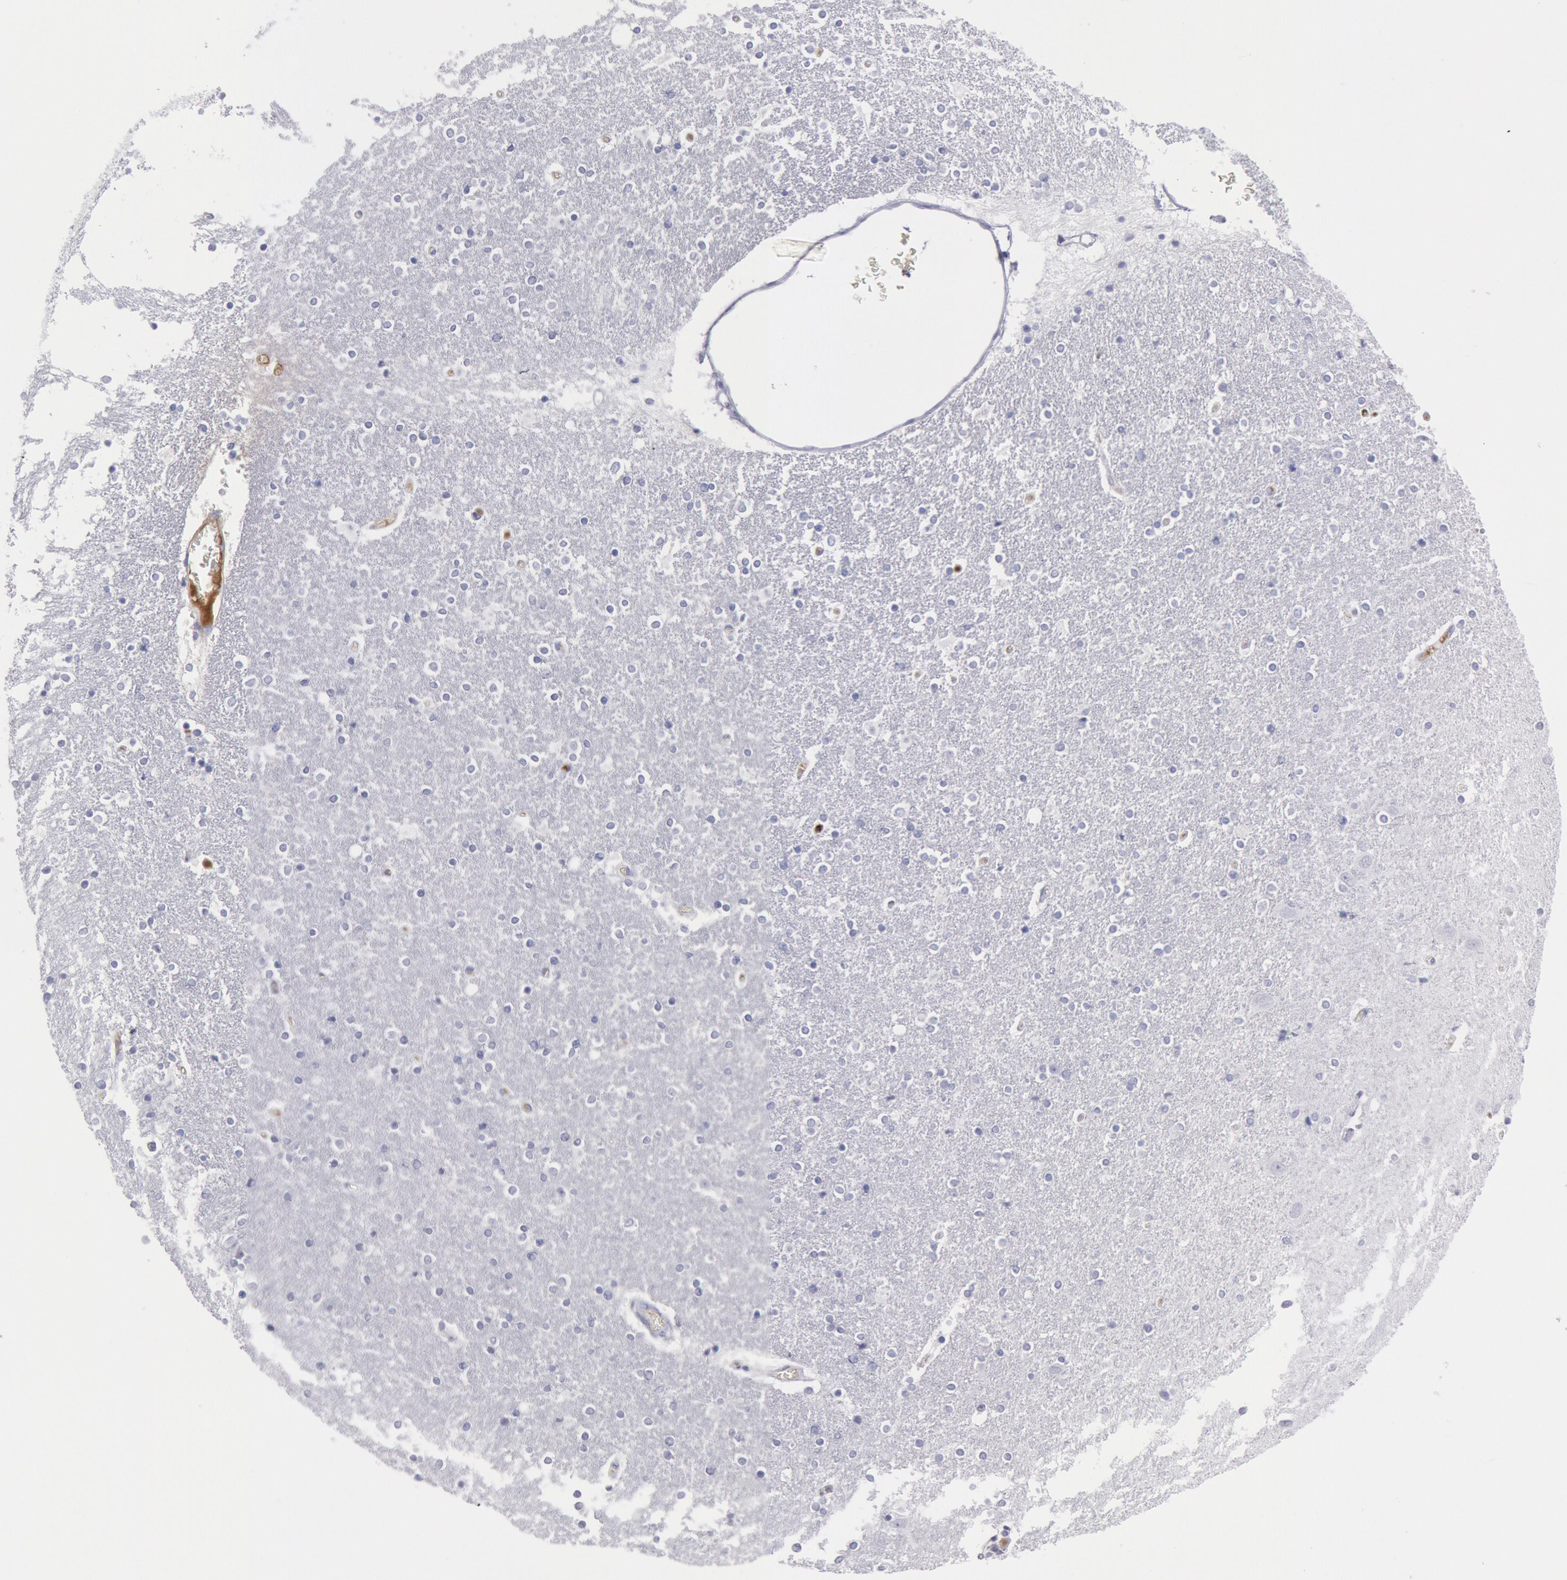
{"staining": {"intensity": "negative", "quantity": "none", "location": "none"}, "tissue": "caudate", "cell_type": "Glial cells", "image_type": "normal", "snomed": [{"axis": "morphology", "description": "Normal tissue, NOS"}, {"axis": "topography", "description": "Lateral ventricle wall"}], "caption": "High magnification brightfield microscopy of unremarkable caudate stained with DAB (brown) and counterstained with hematoxylin (blue): glial cells show no significant expression. Brightfield microscopy of immunohistochemistry (IHC) stained with DAB (3,3'-diaminobenzidine) (brown) and hematoxylin (blue), captured at high magnification.", "gene": "FCN1", "patient": {"sex": "female", "age": 54}}